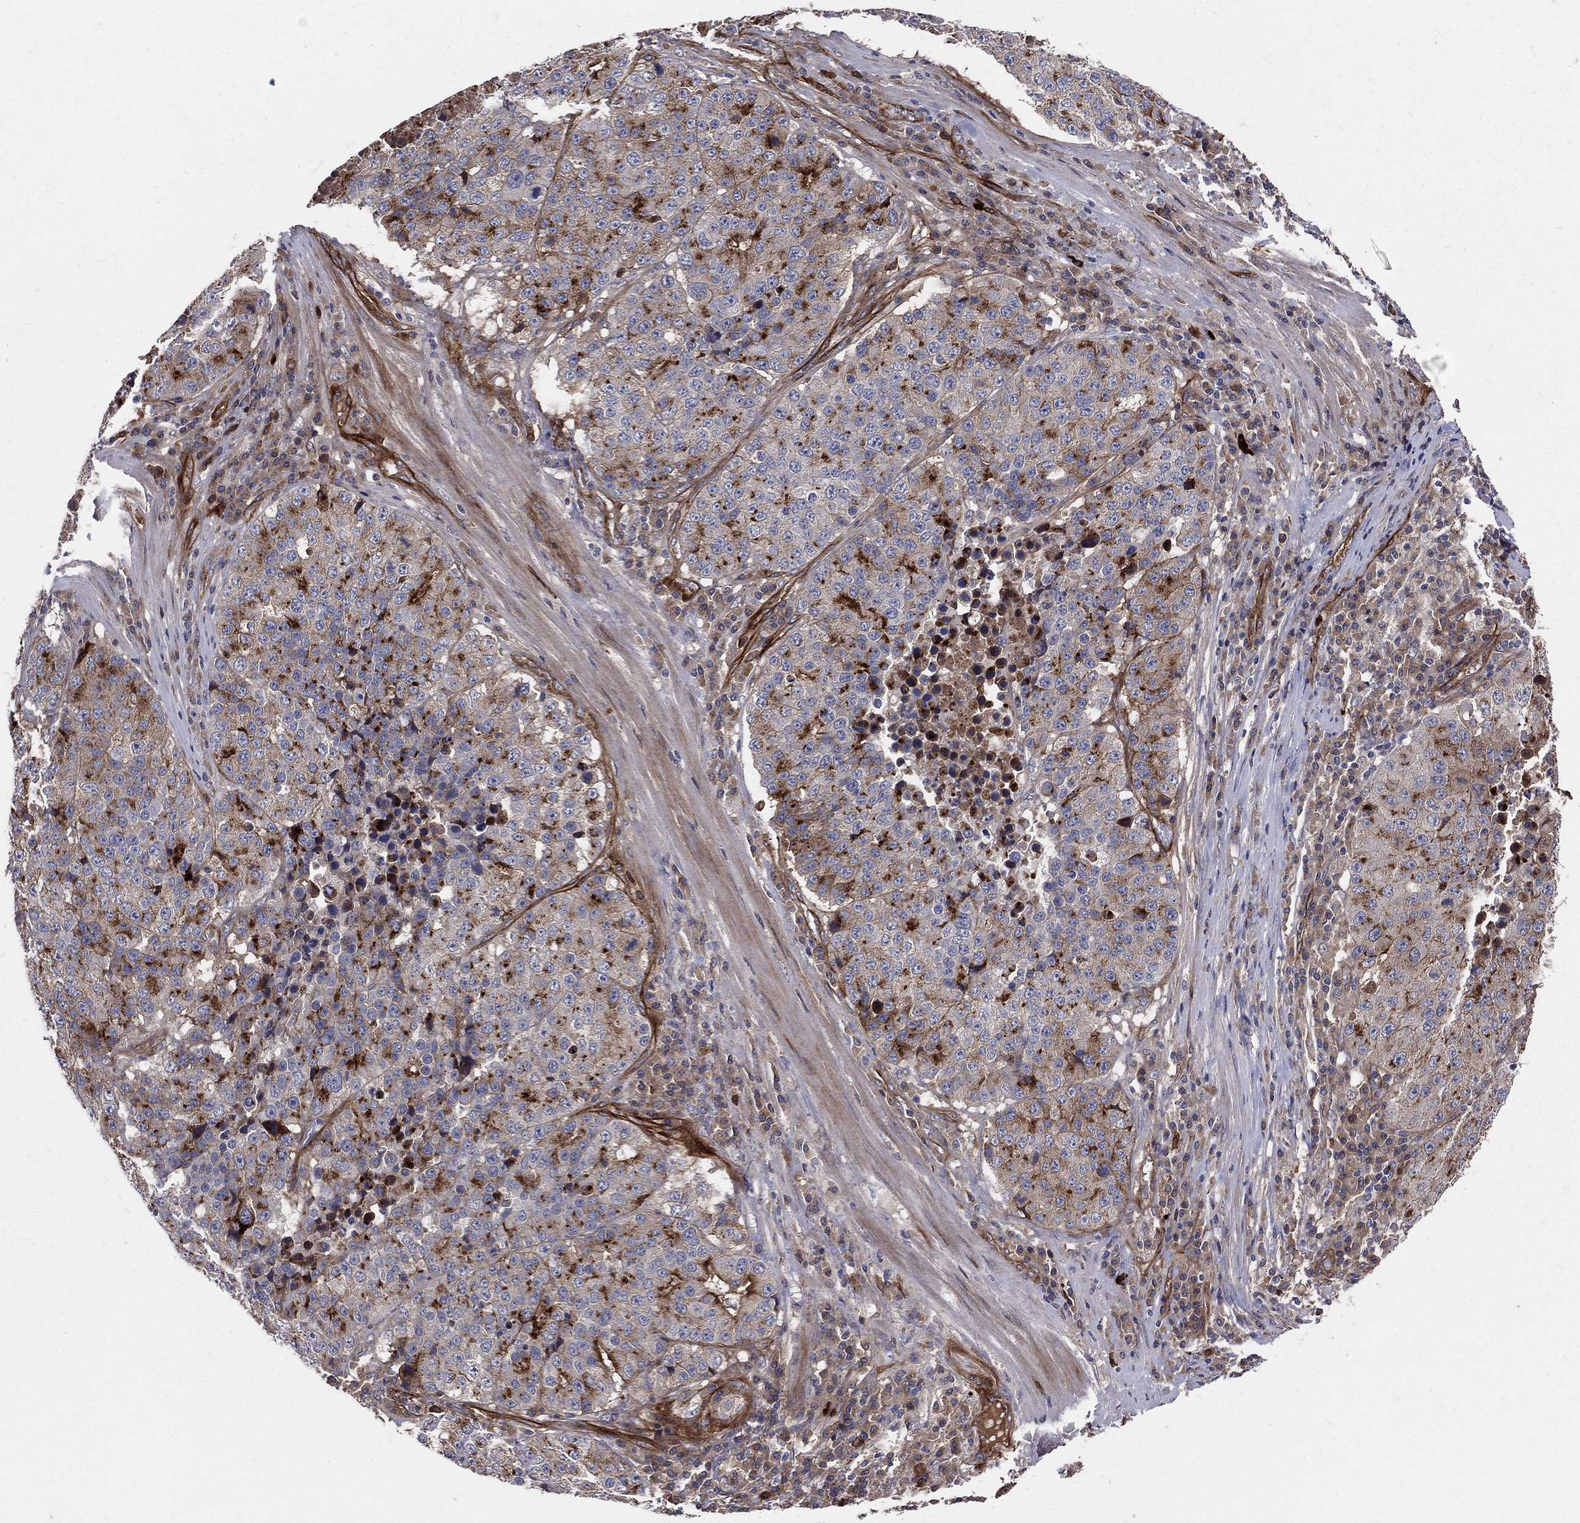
{"staining": {"intensity": "strong", "quantity": "<25%", "location": "cytoplasmic/membranous"}, "tissue": "stomach cancer", "cell_type": "Tumor cells", "image_type": "cancer", "snomed": [{"axis": "morphology", "description": "Adenocarcinoma, NOS"}, {"axis": "topography", "description": "Stomach"}], "caption": "Adenocarcinoma (stomach) tissue exhibits strong cytoplasmic/membranous staining in about <25% of tumor cells", "gene": "ENTPD1", "patient": {"sex": "male", "age": 71}}